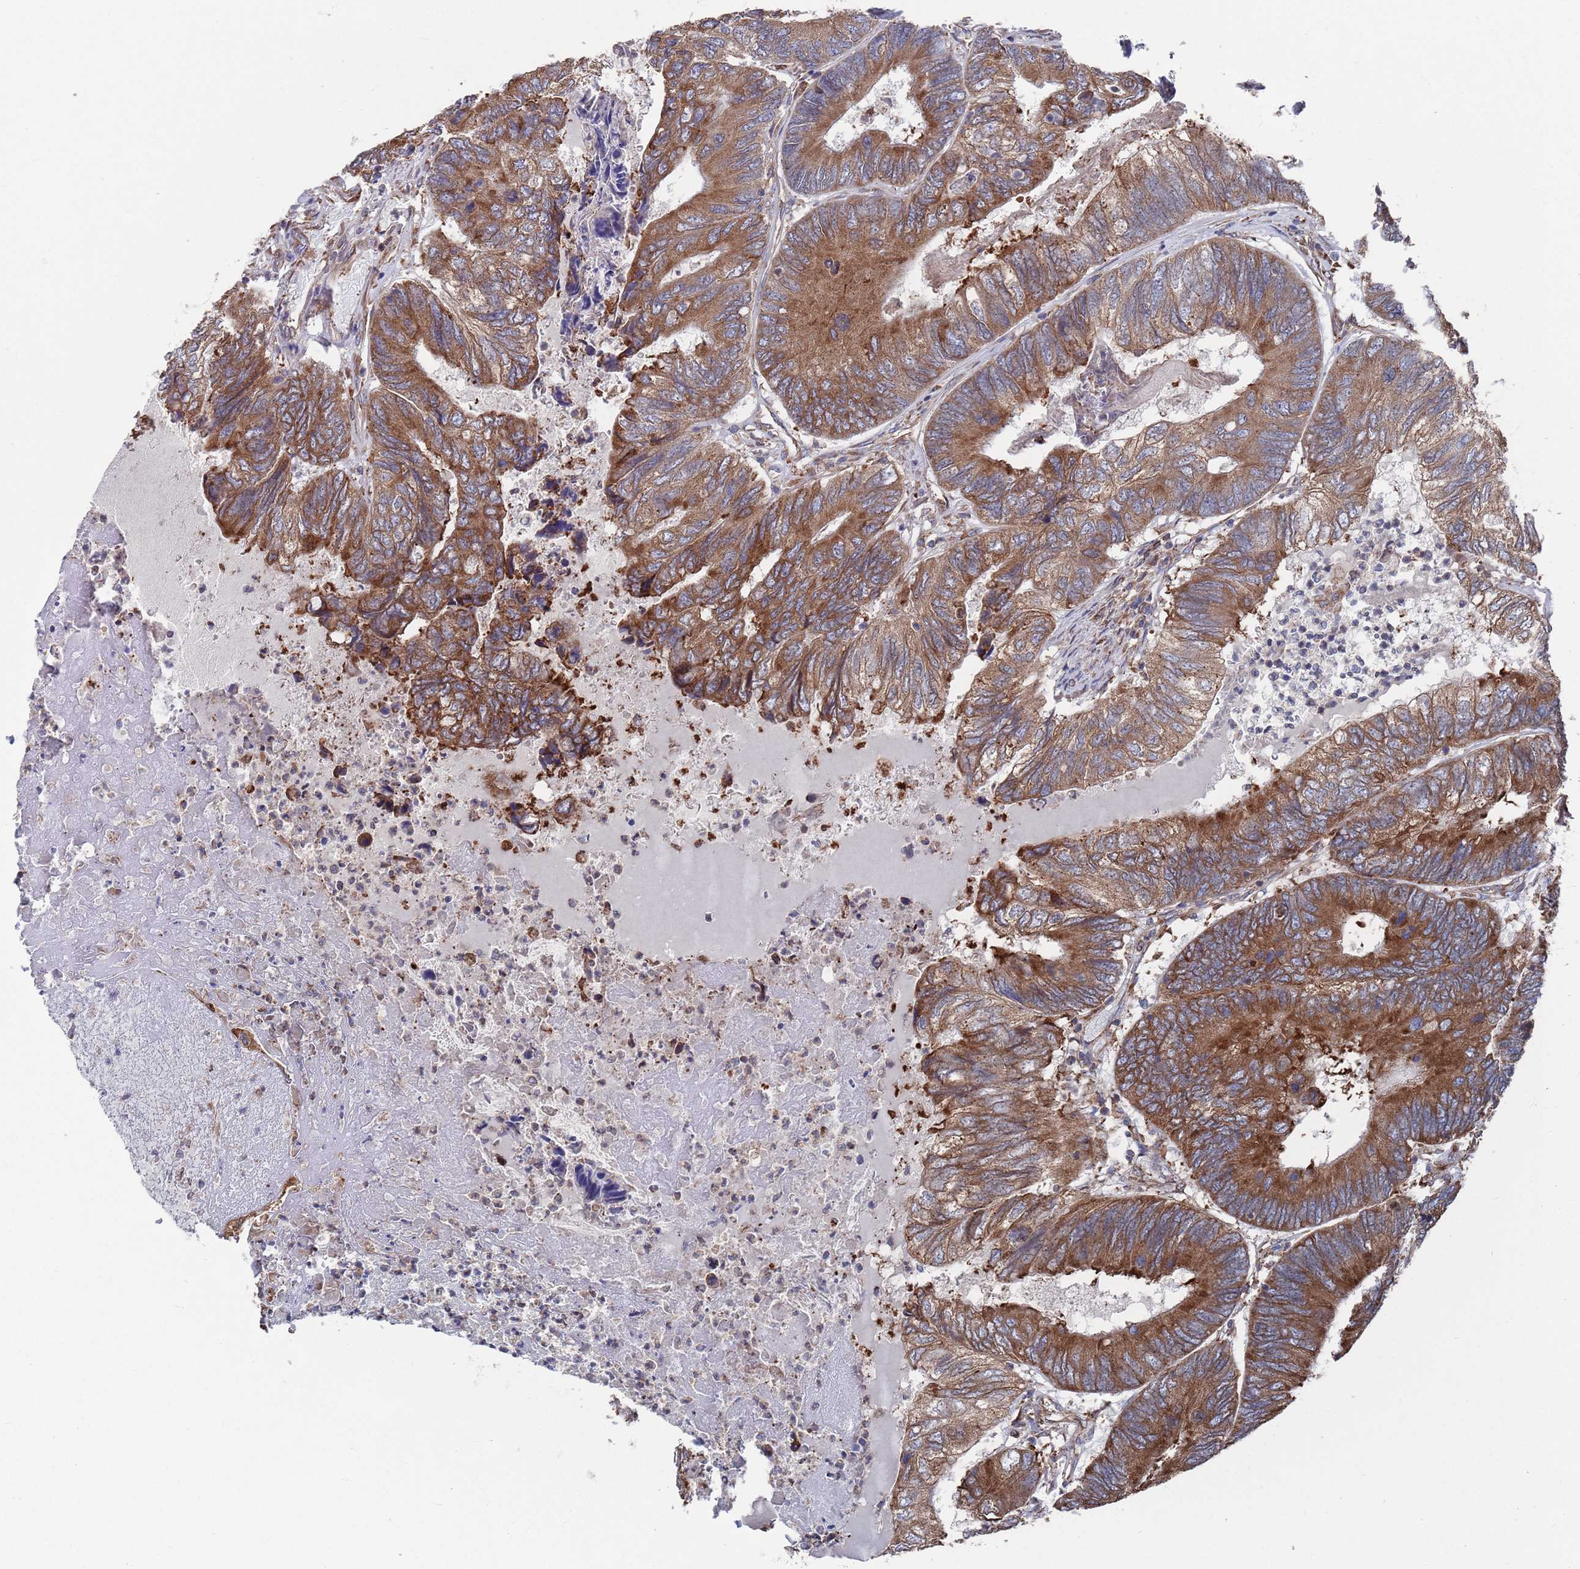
{"staining": {"intensity": "moderate", "quantity": ">75%", "location": "cytoplasmic/membranous"}, "tissue": "colorectal cancer", "cell_type": "Tumor cells", "image_type": "cancer", "snomed": [{"axis": "morphology", "description": "Adenocarcinoma, NOS"}, {"axis": "topography", "description": "Colon"}], "caption": "Immunohistochemistry (IHC) of human colorectal cancer (adenocarcinoma) demonstrates medium levels of moderate cytoplasmic/membranous expression in approximately >75% of tumor cells. The staining was performed using DAB to visualize the protein expression in brown, while the nuclei were stained in blue with hematoxylin (Magnification: 20x).", "gene": "GID8", "patient": {"sex": "female", "age": 67}}